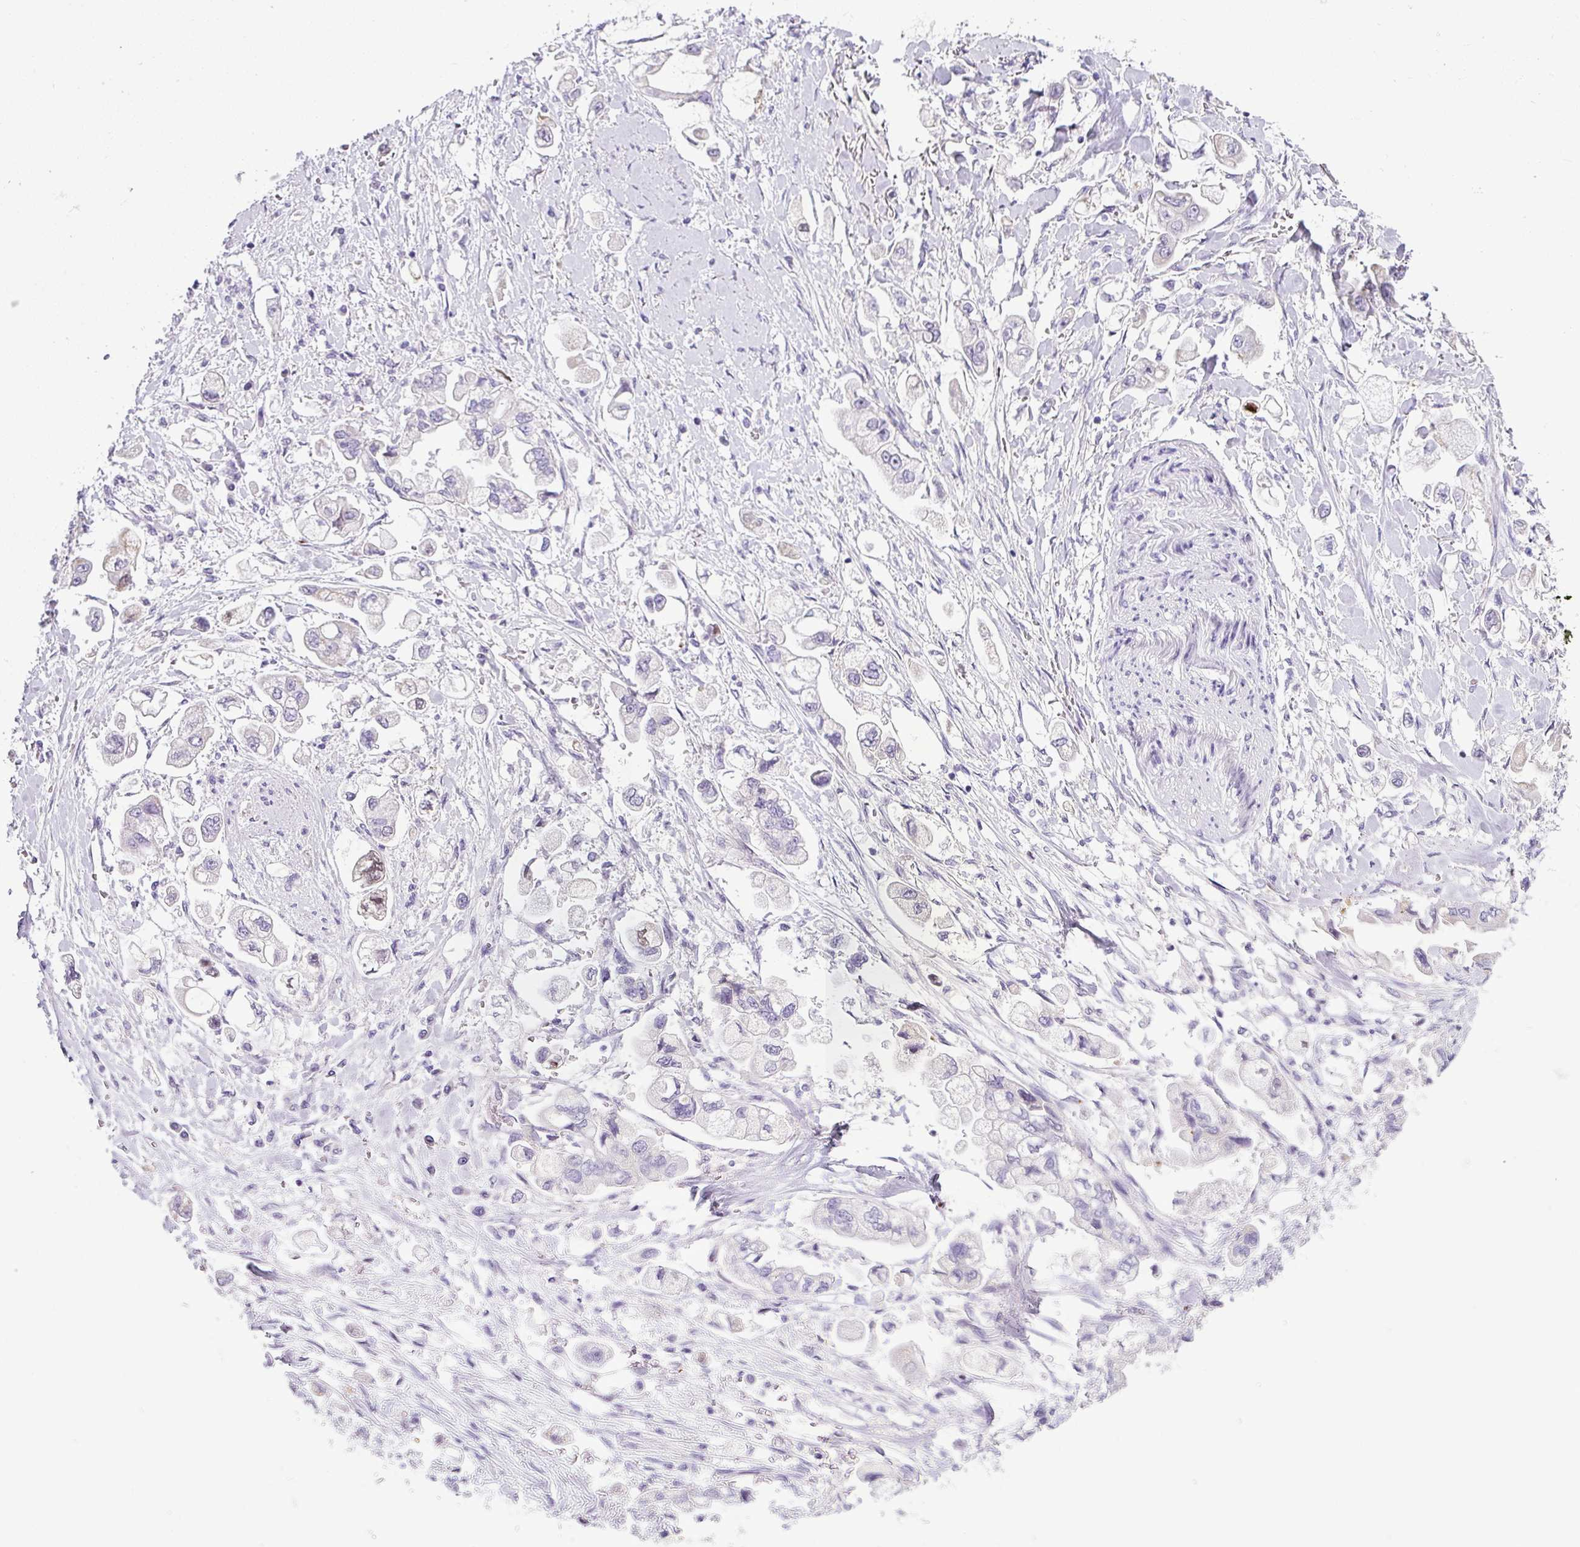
{"staining": {"intensity": "moderate", "quantity": "25%-75%", "location": "cytoplasmic/membranous"}, "tissue": "stomach cancer", "cell_type": "Tumor cells", "image_type": "cancer", "snomed": [{"axis": "morphology", "description": "Adenocarcinoma, NOS"}, {"axis": "topography", "description": "Stomach"}], "caption": "Protein analysis of stomach cancer tissue demonstrates moderate cytoplasmic/membranous positivity in about 25%-75% of tumor cells. (DAB (3,3'-diaminobenzidine) IHC, brown staining for protein, blue staining for nuclei).", "gene": "HMCN2", "patient": {"sex": "male", "age": 62}}